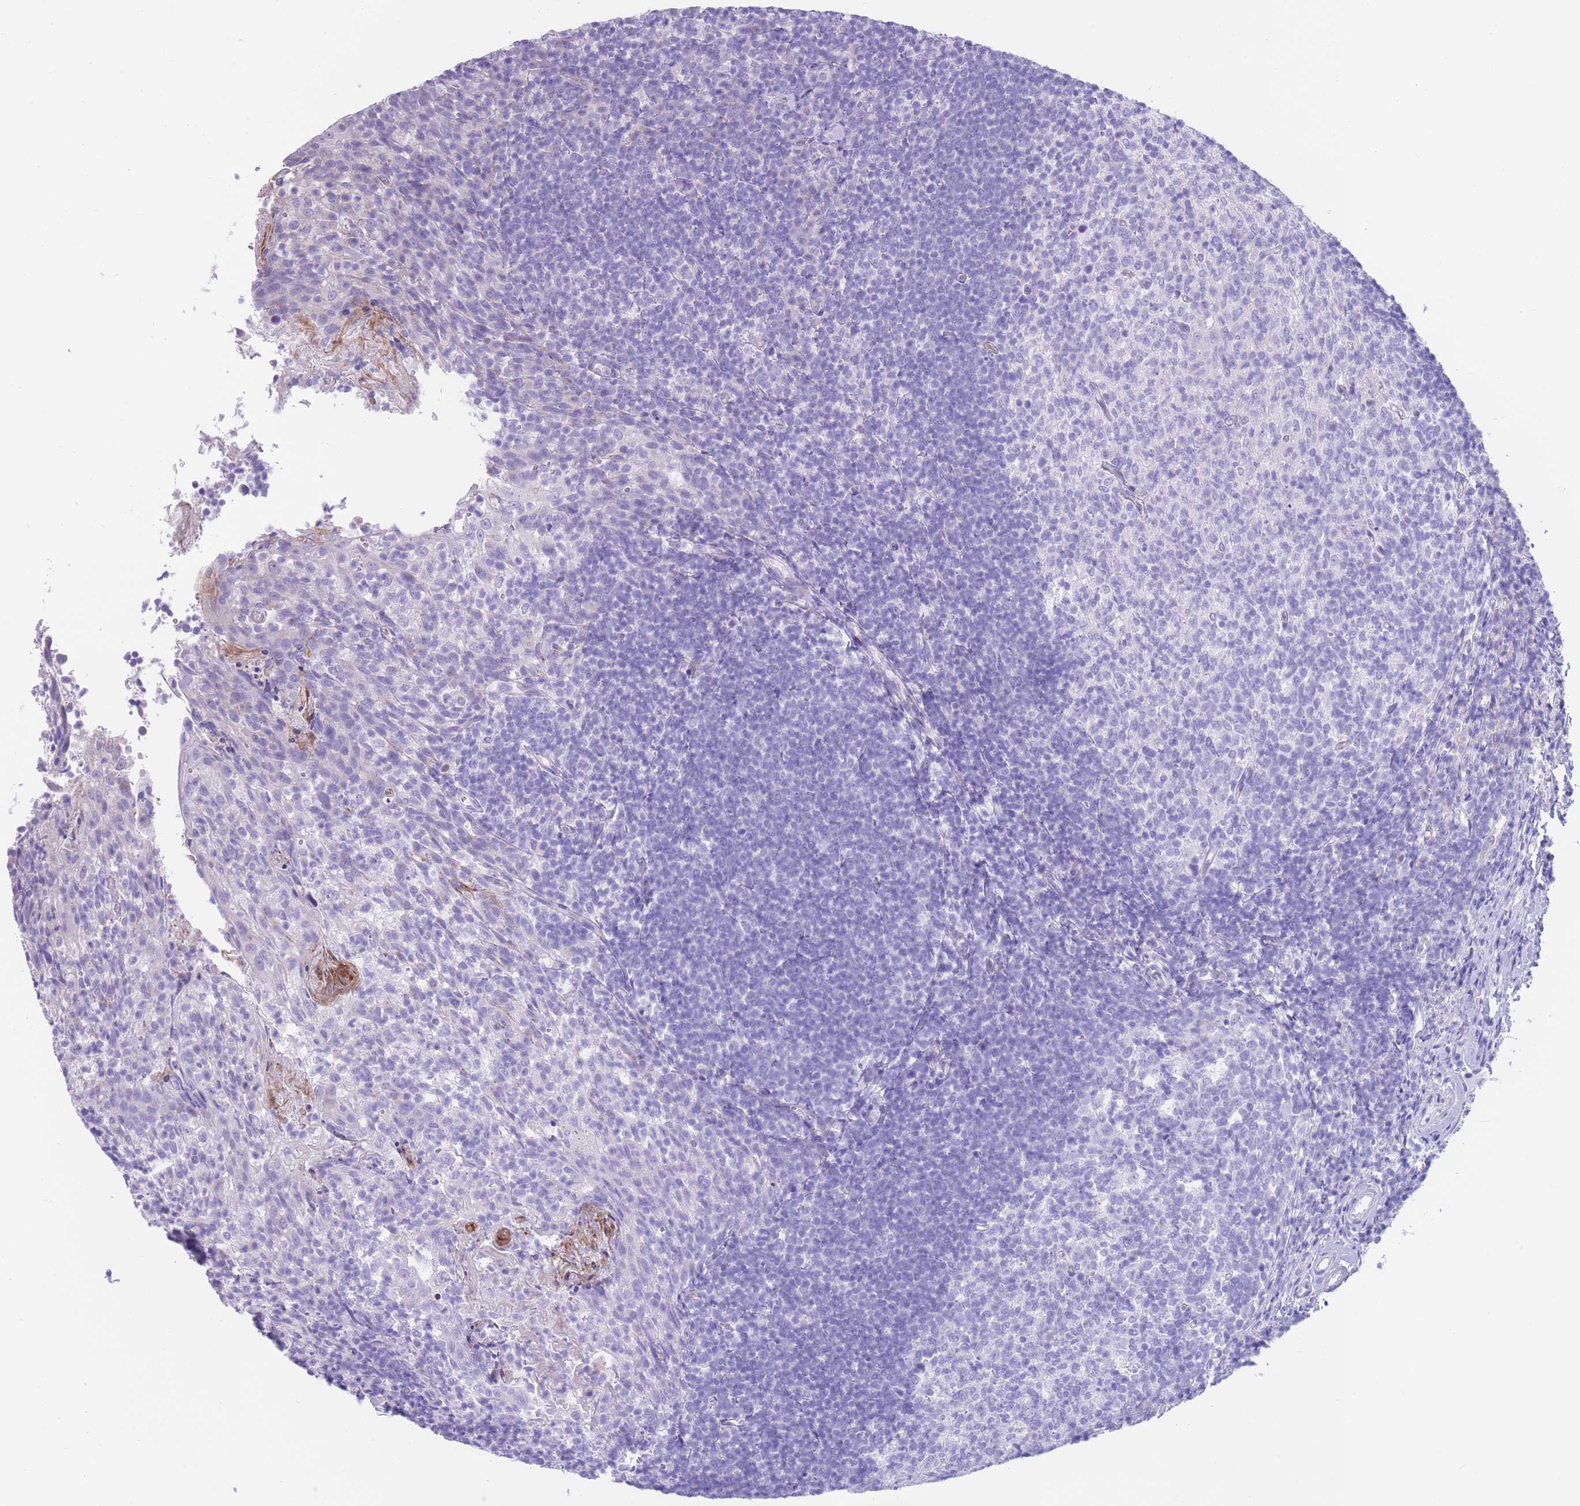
{"staining": {"intensity": "negative", "quantity": "none", "location": "none"}, "tissue": "tonsil", "cell_type": "Germinal center cells", "image_type": "normal", "snomed": [{"axis": "morphology", "description": "Normal tissue, NOS"}, {"axis": "topography", "description": "Tonsil"}], "caption": "Immunohistochemistry (IHC) of benign human tonsil shows no expression in germinal center cells.", "gene": "QTRT1", "patient": {"sex": "female", "age": 10}}